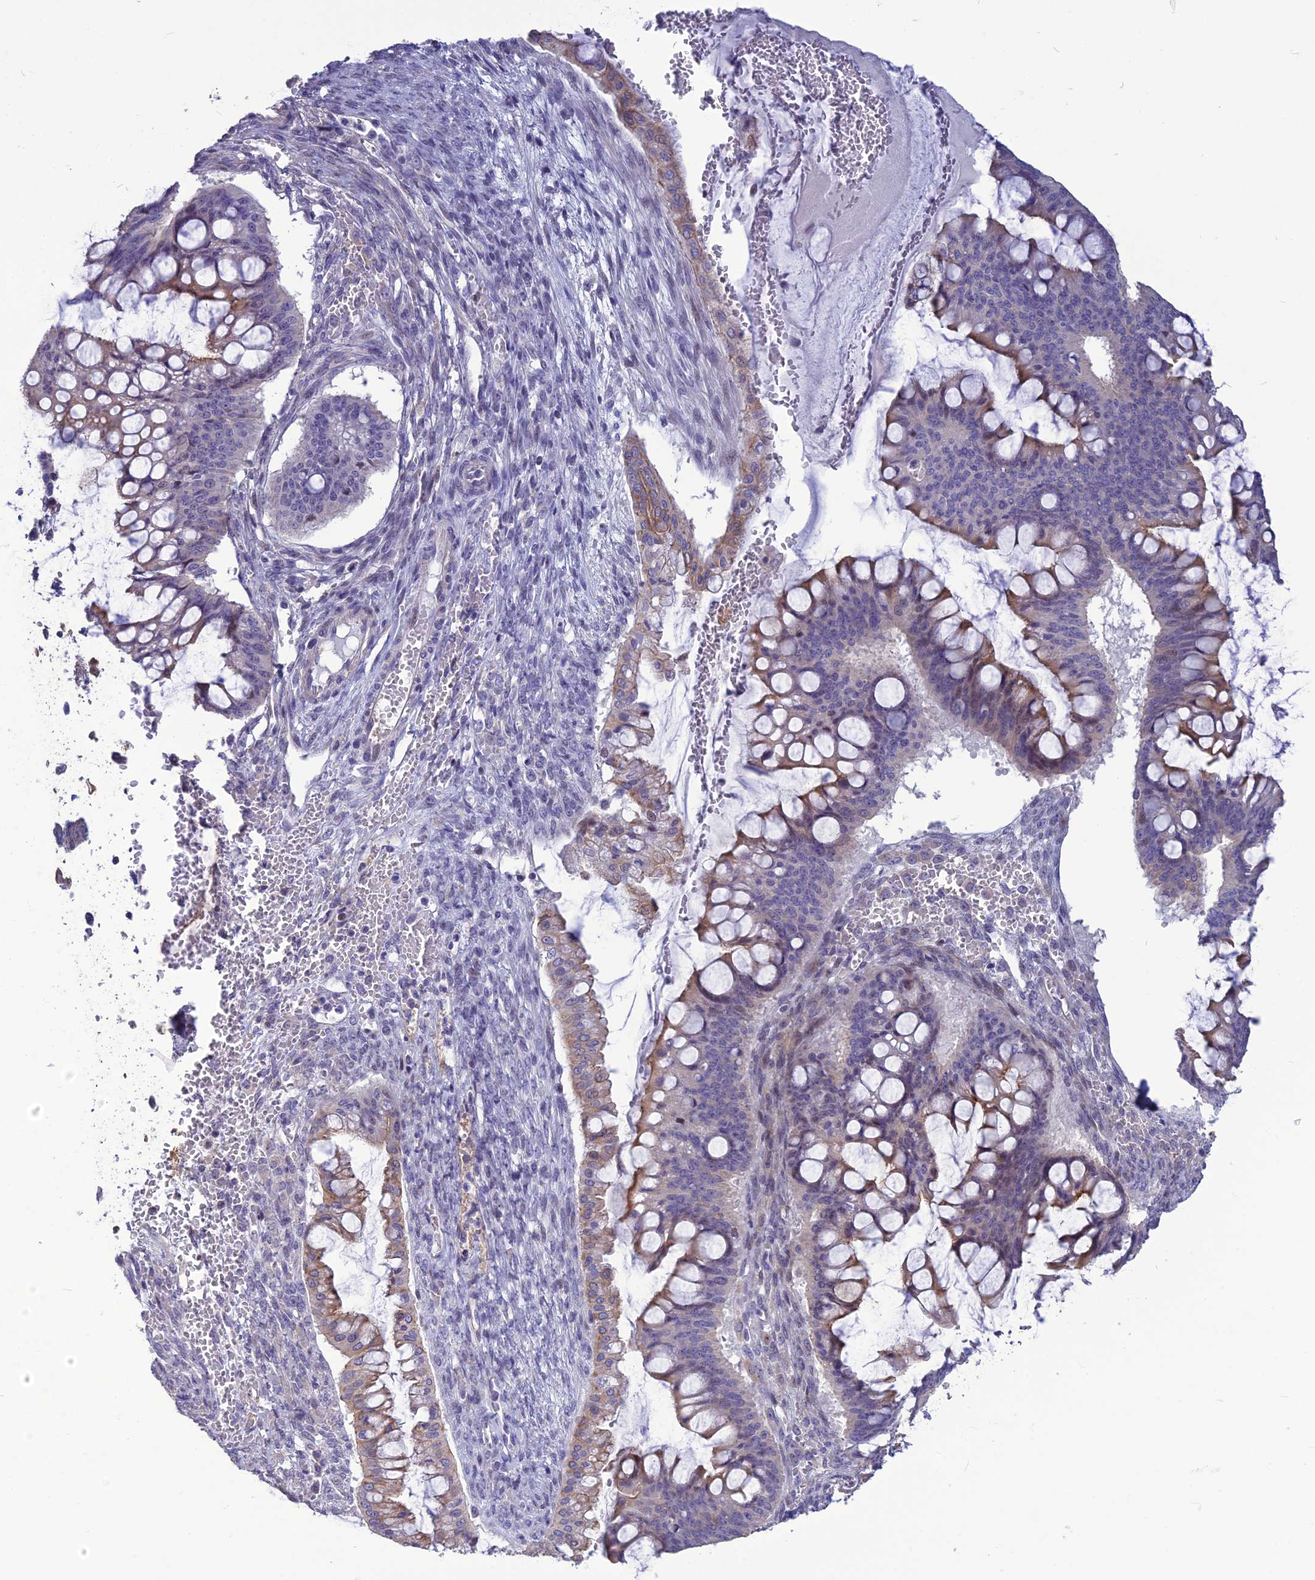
{"staining": {"intensity": "moderate", "quantity": "<25%", "location": "cytoplasmic/membranous"}, "tissue": "ovarian cancer", "cell_type": "Tumor cells", "image_type": "cancer", "snomed": [{"axis": "morphology", "description": "Cystadenocarcinoma, mucinous, NOS"}, {"axis": "topography", "description": "Ovary"}], "caption": "Brown immunohistochemical staining in ovarian cancer (mucinous cystadenocarcinoma) displays moderate cytoplasmic/membranous staining in about <25% of tumor cells.", "gene": "SPG21", "patient": {"sex": "female", "age": 73}}